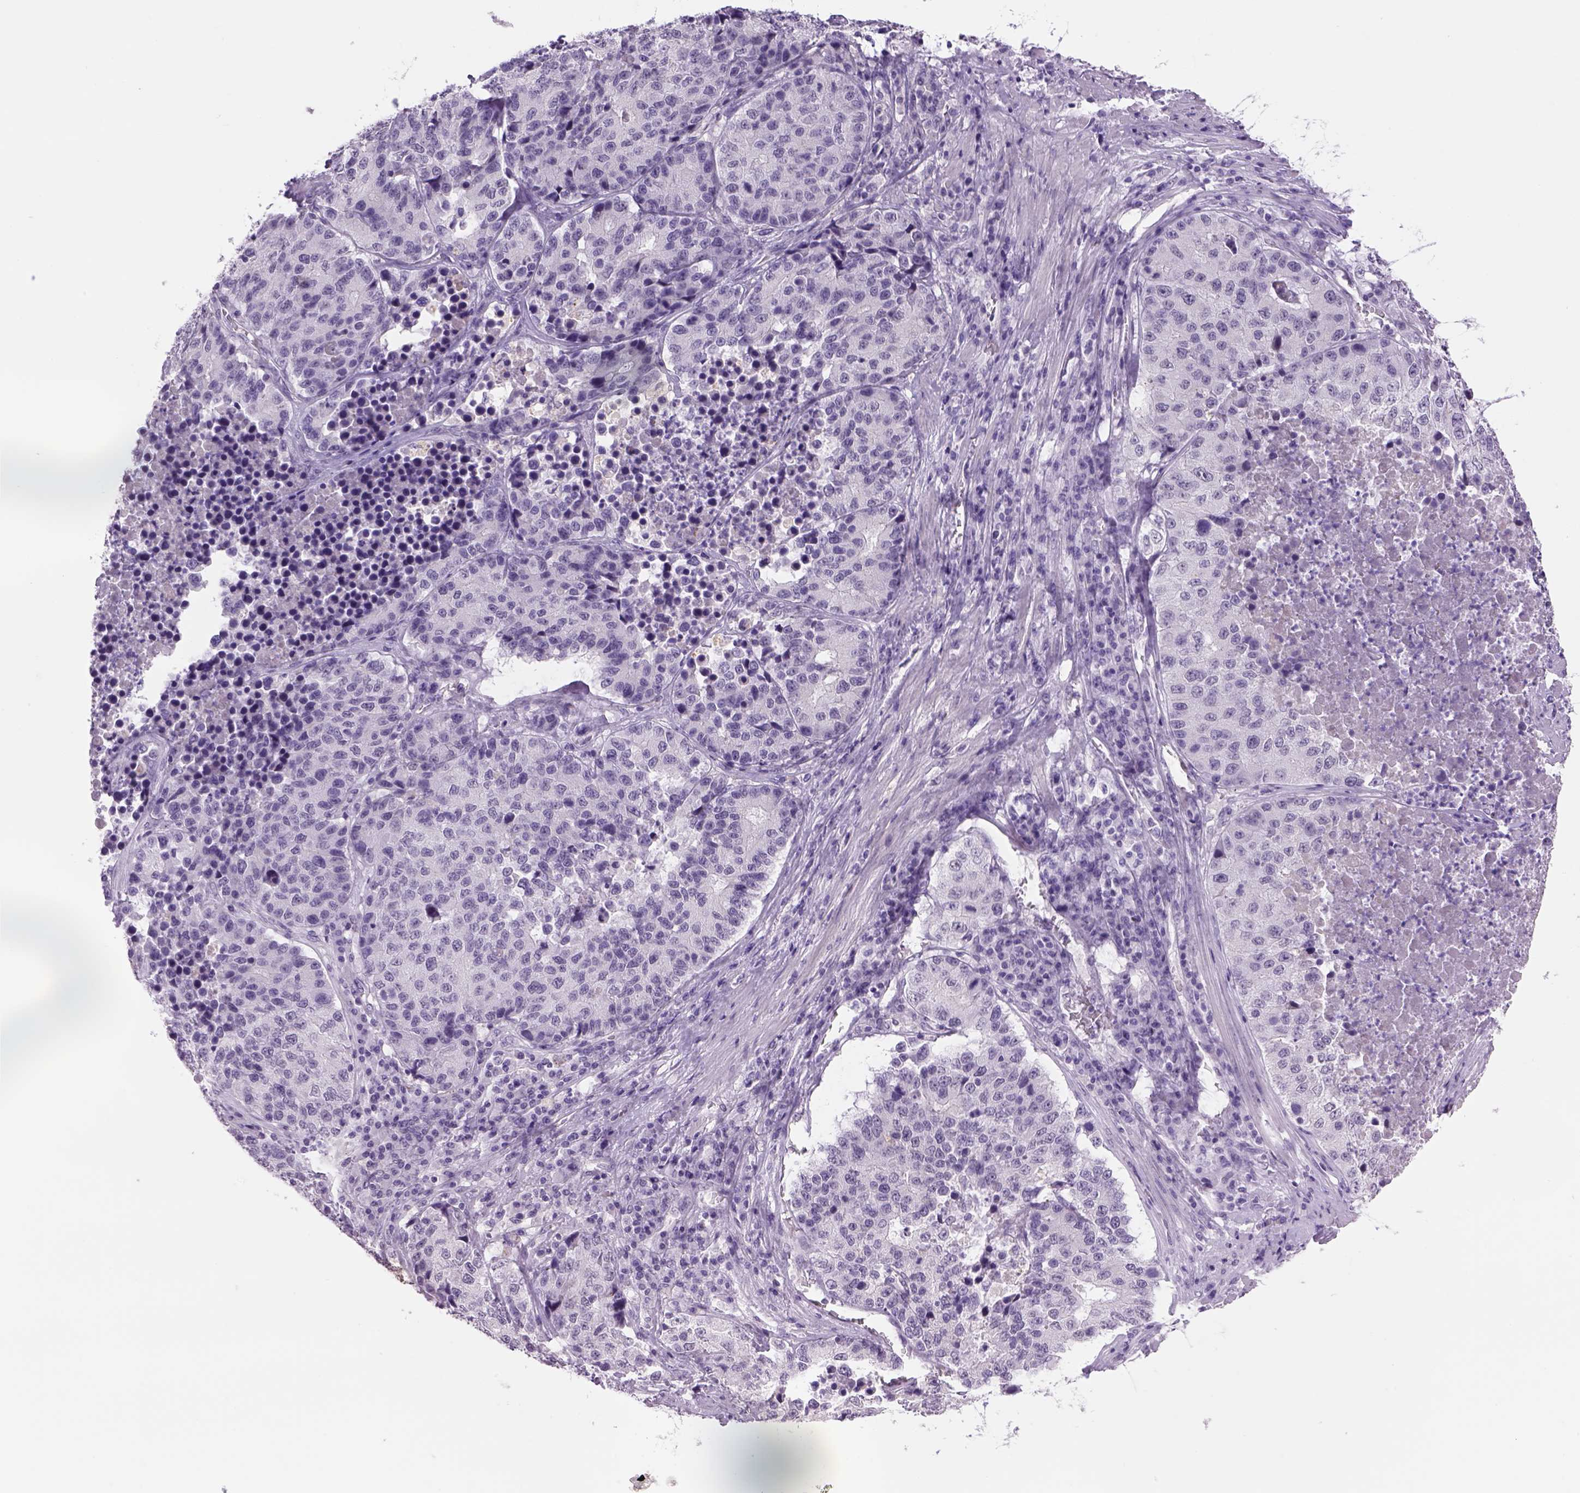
{"staining": {"intensity": "negative", "quantity": "none", "location": "none"}, "tissue": "stomach cancer", "cell_type": "Tumor cells", "image_type": "cancer", "snomed": [{"axis": "morphology", "description": "Adenocarcinoma, NOS"}, {"axis": "topography", "description": "Stomach"}], "caption": "There is no significant positivity in tumor cells of stomach cancer. The staining was performed using DAB (3,3'-diaminobenzidine) to visualize the protein expression in brown, while the nuclei were stained in blue with hematoxylin (Magnification: 20x).", "gene": "DBH", "patient": {"sex": "male", "age": 71}}